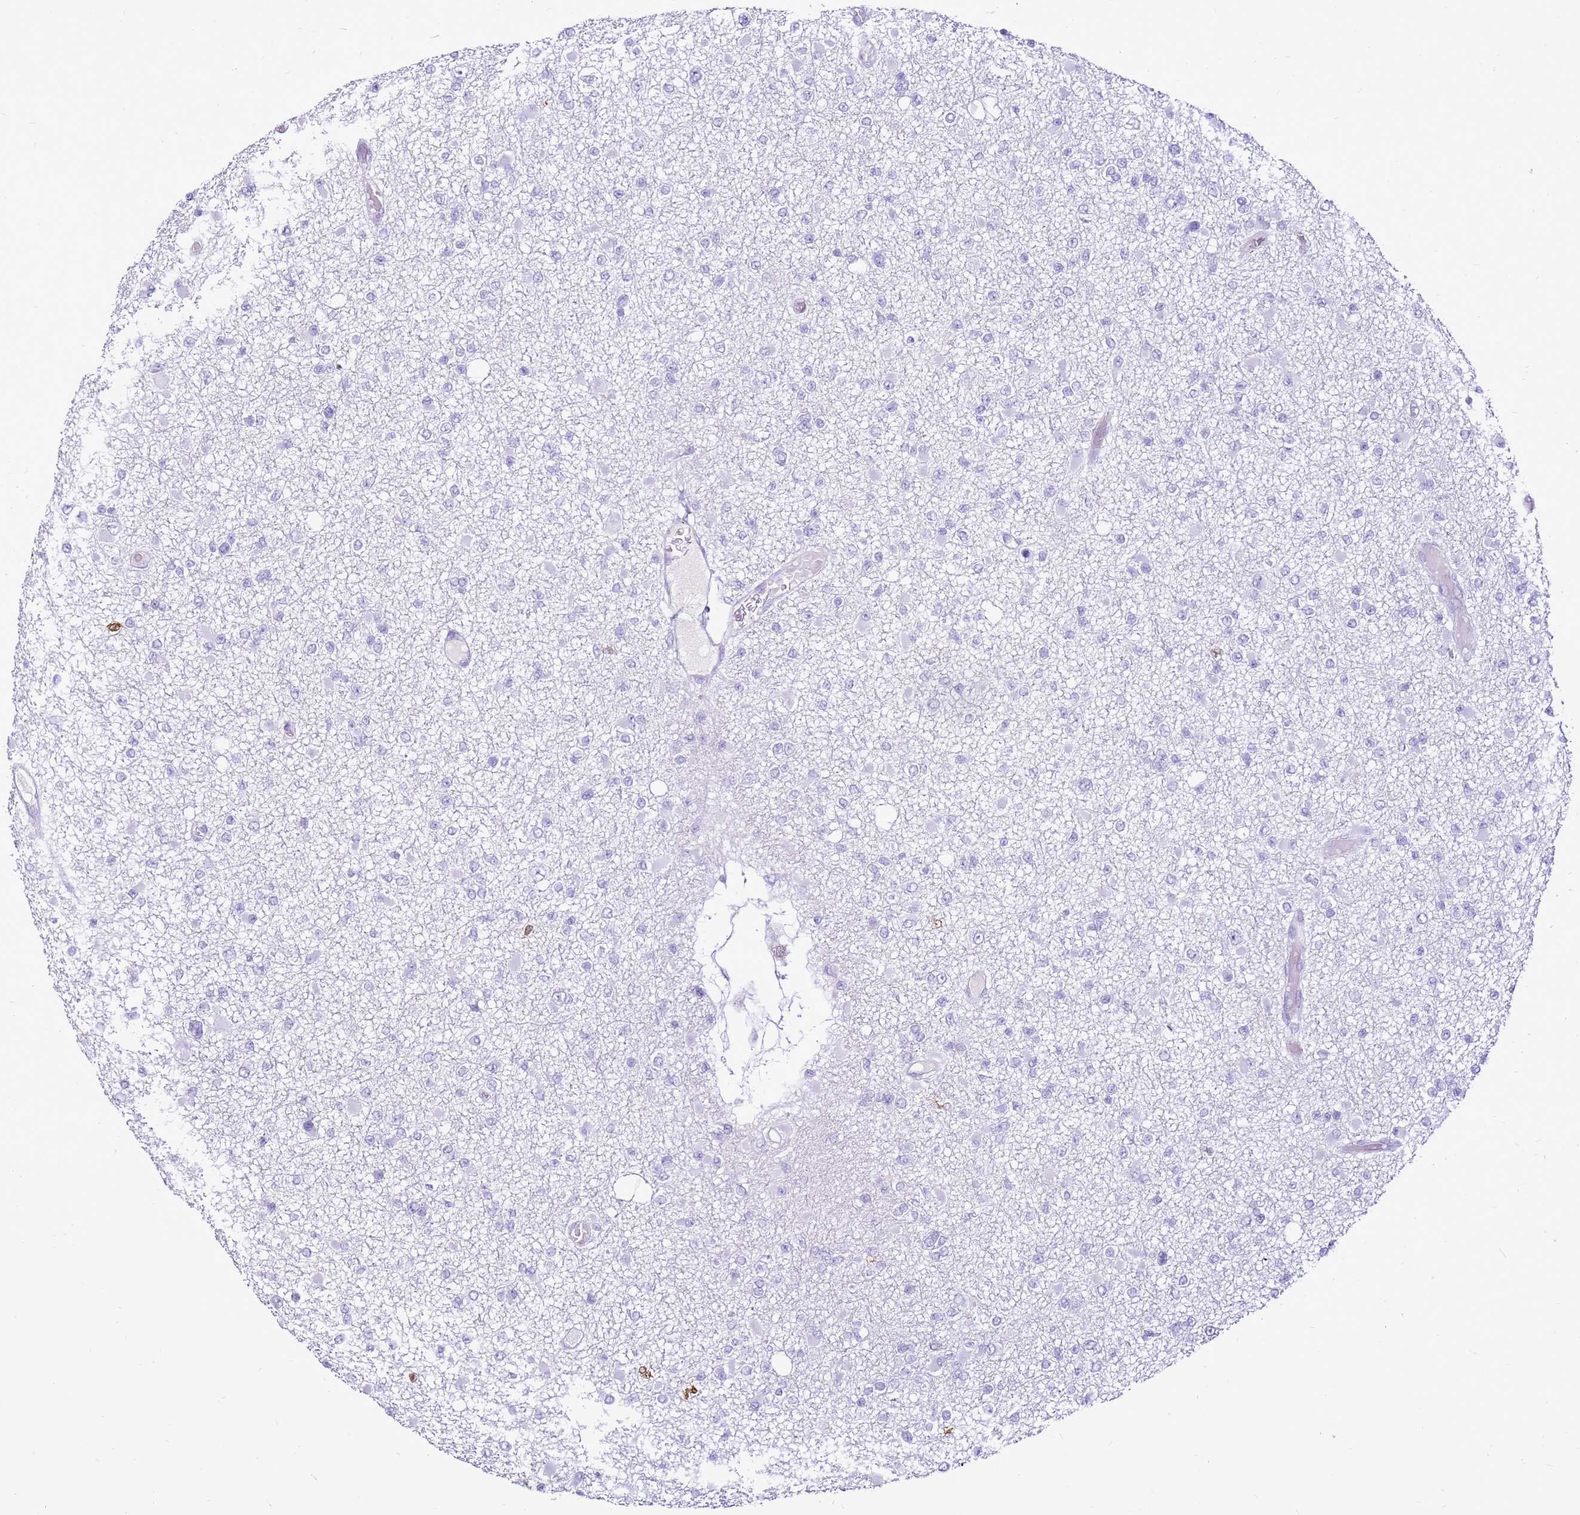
{"staining": {"intensity": "negative", "quantity": "none", "location": "none"}, "tissue": "glioma", "cell_type": "Tumor cells", "image_type": "cancer", "snomed": [{"axis": "morphology", "description": "Glioma, malignant, Low grade"}, {"axis": "topography", "description": "Brain"}], "caption": "Immunohistochemical staining of glioma demonstrates no significant positivity in tumor cells. (DAB (3,3'-diaminobenzidine) immunohistochemistry with hematoxylin counter stain).", "gene": "SPC25", "patient": {"sex": "female", "age": 22}}